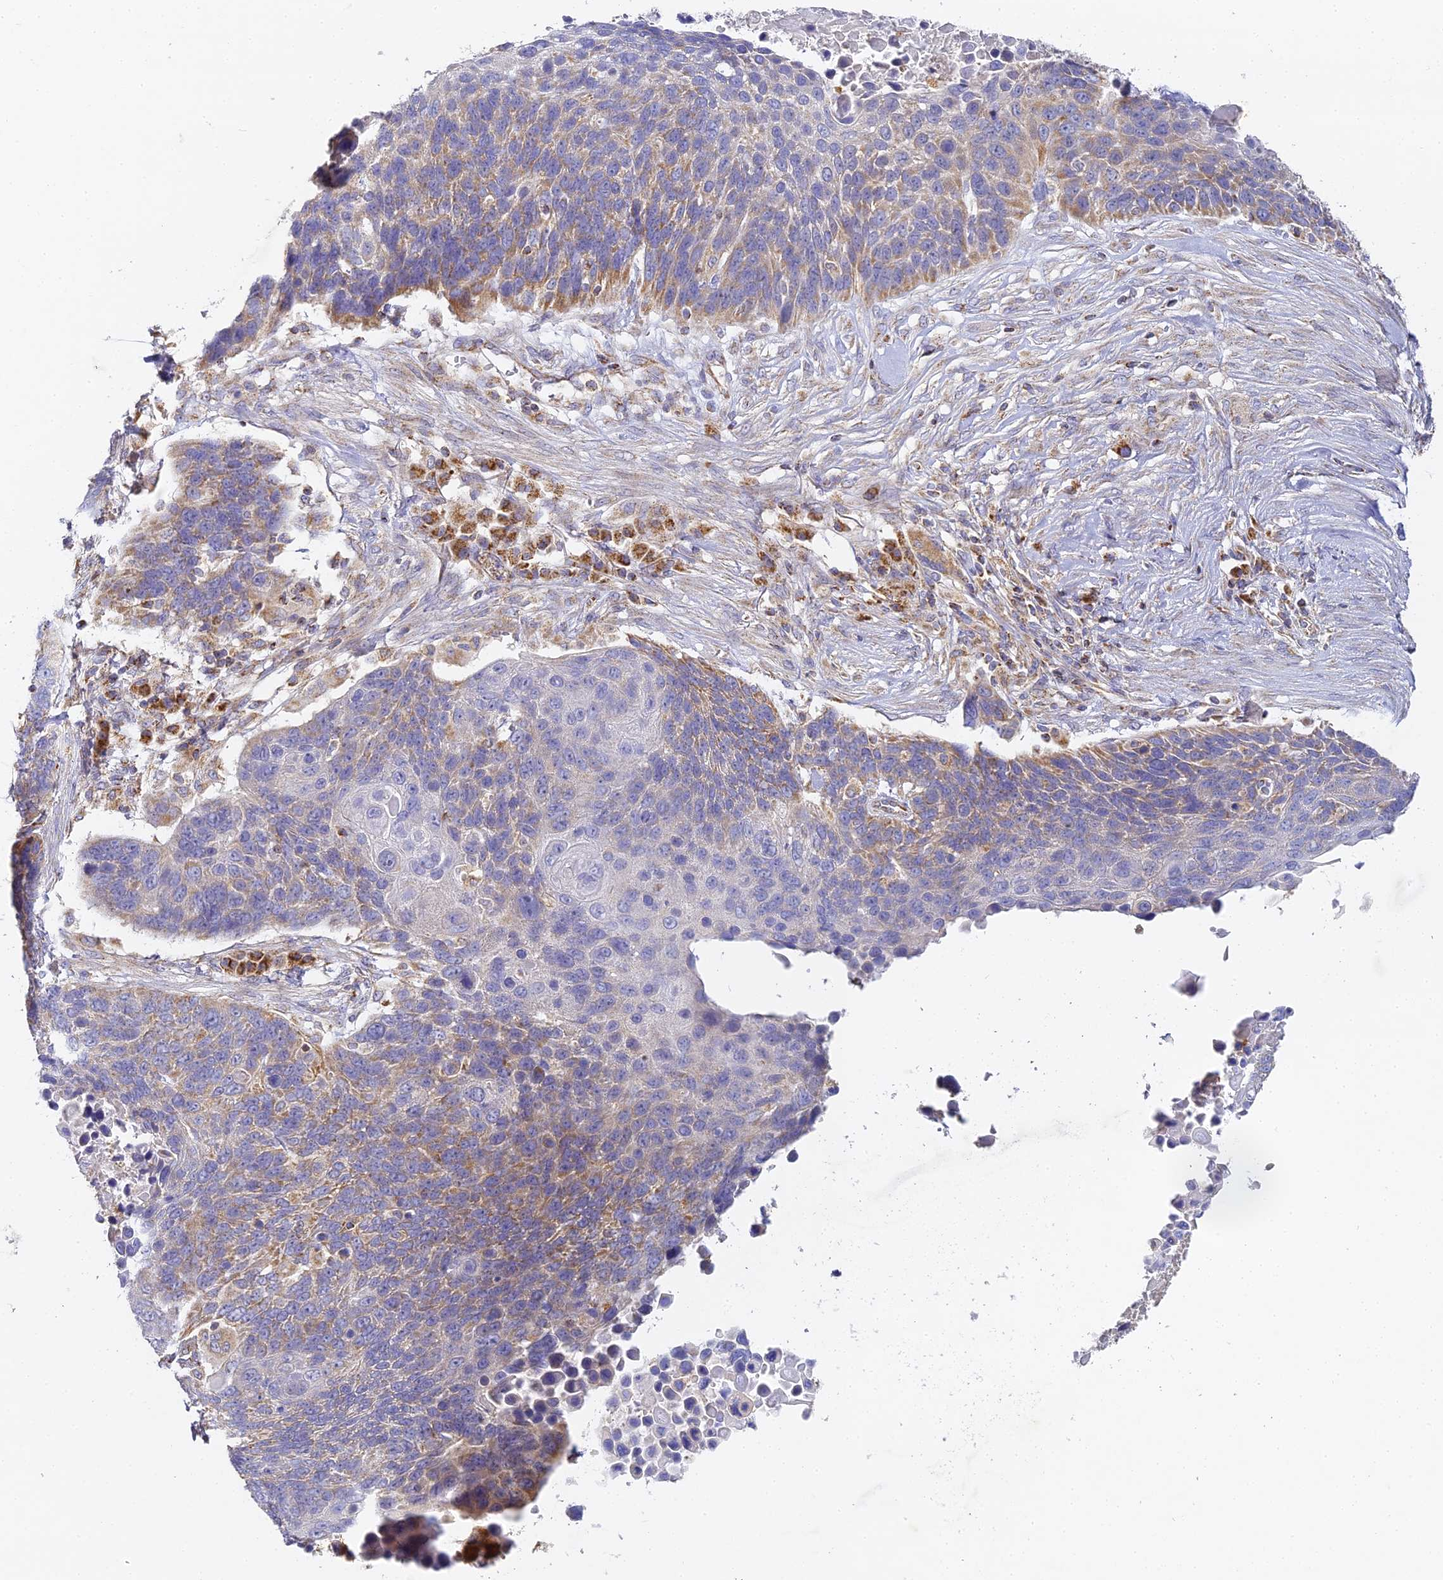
{"staining": {"intensity": "moderate", "quantity": "25%-75%", "location": "cytoplasmic/membranous"}, "tissue": "lung cancer", "cell_type": "Tumor cells", "image_type": "cancer", "snomed": [{"axis": "morphology", "description": "Normal tissue, NOS"}, {"axis": "morphology", "description": "Squamous cell carcinoma, NOS"}, {"axis": "topography", "description": "Lymph node"}, {"axis": "topography", "description": "Lung"}], "caption": "A brown stain shows moderate cytoplasmic/membranous expression of a protein in human lung squamous cell carcinoma tumor cells.", "gene": "DONSON", "patient": {"sex": "male", "age": 66}}